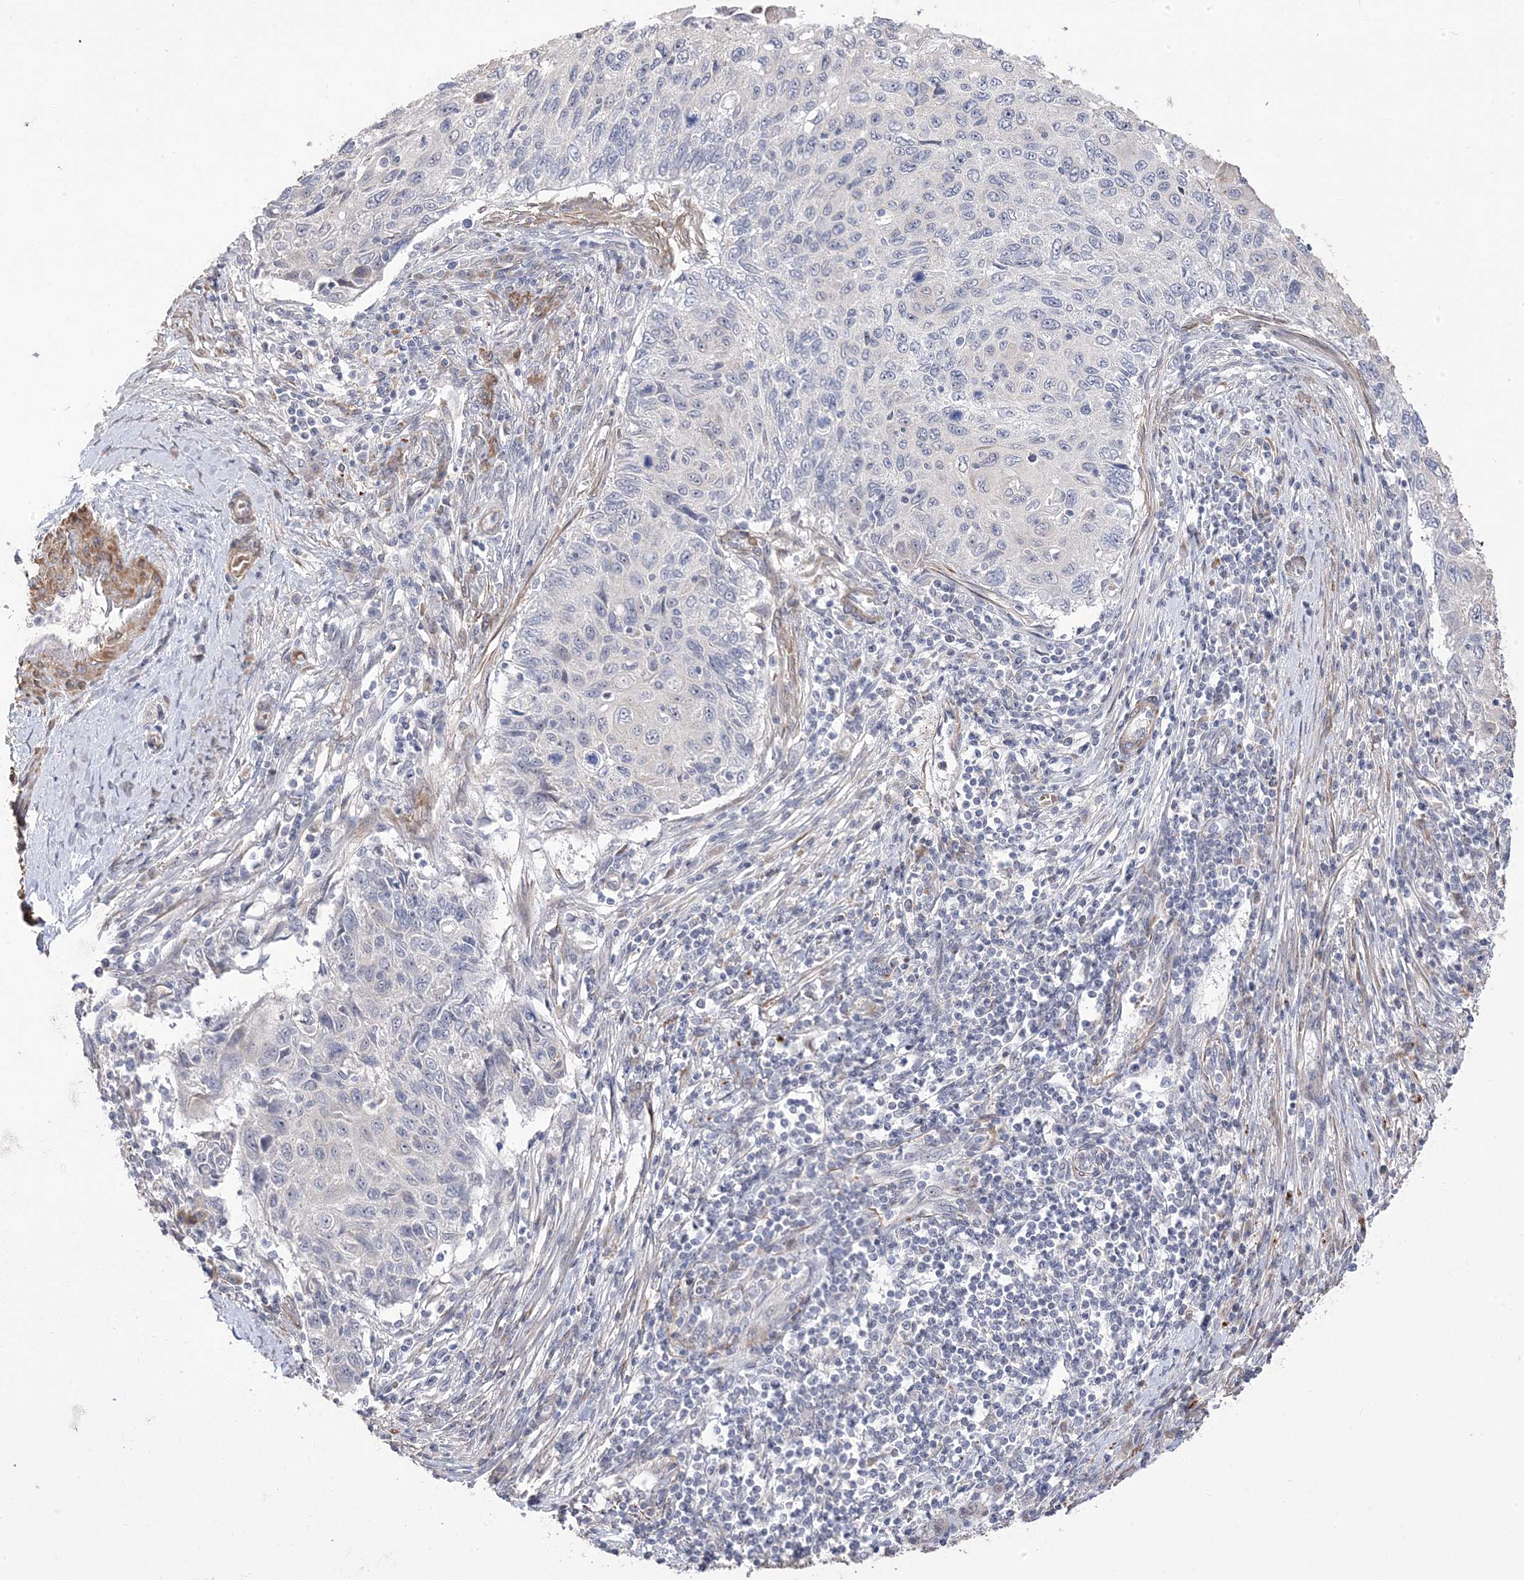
{"staining": {"intensity": "negative", "quantity": "none", "location": "none"}, "tissue": "cervical cancer", "cell_type": "Tumor cells", "image_type": "cancer", "snomed": [{"axis": "morphology", "description": "Squamous cell carcinoma, NOS"}, {"axis": "topography", "description": "Cervix"}], "caption": "Immunohistochemistry (IHC) micrograph of neoplastic tissue: human cervical cancer stained with DAB (3,3'-diaminobenzidine) reveals no significant protein positivity in tumor cells. (Brightfield microscopy of DAB (3,3'-diaminobenzidine) immunohistochemistry (IHC) at high magnification).", "gene": "GTPBP6", "patient": {"sex": "female", "age": 70}}